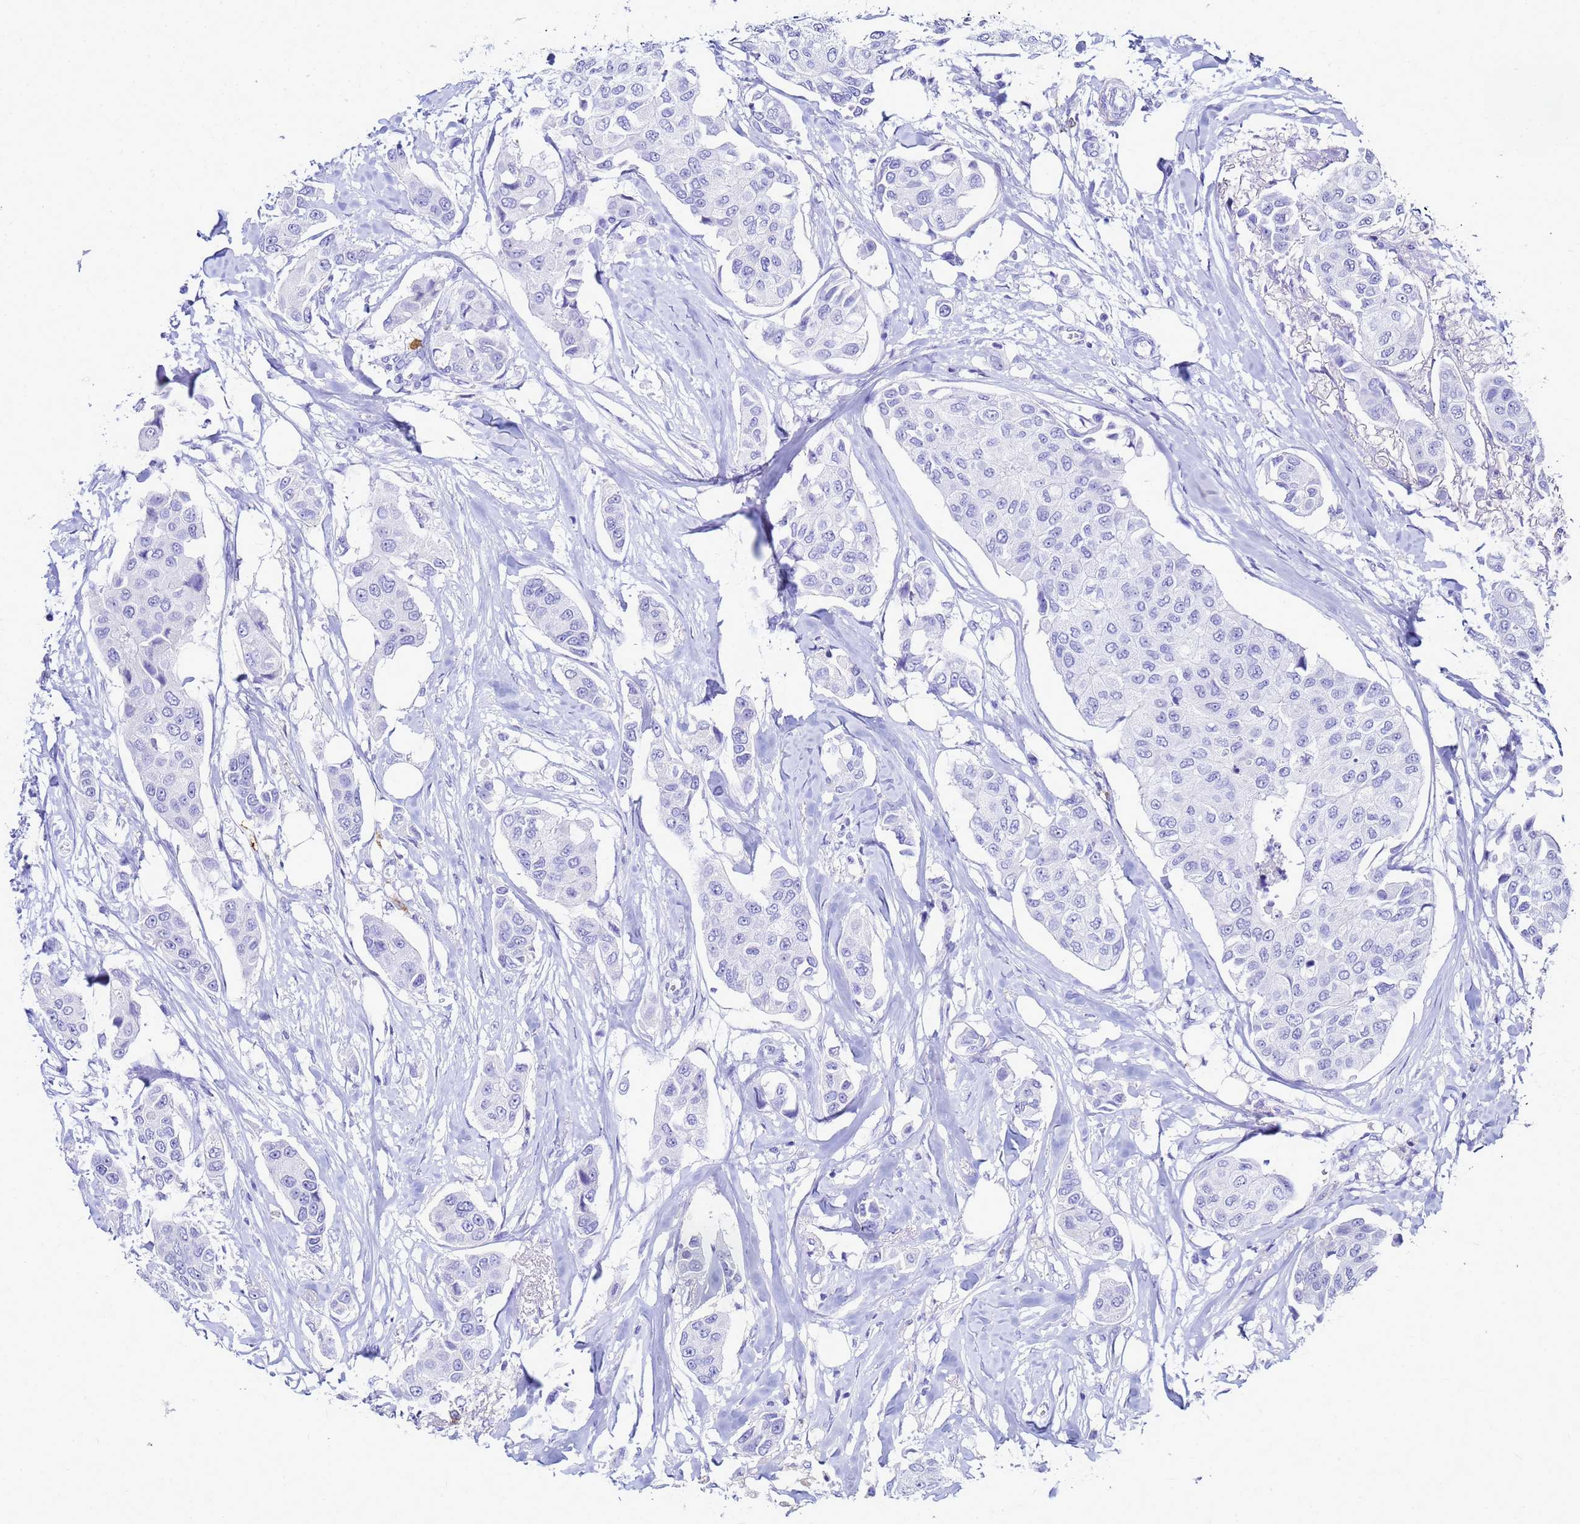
{"staining": {"intensity": "negative", "quantity": "none", "location": "none"}, "tissue": "breast cancer", "cell_type": "Tumor cells", "image_type": "cancer", "snomed": [{"axis": "morphology", "description": "Duct carcinoma"}, {"axis": "topography", "description": "Breast"}], "caption": "Protein analysis of breast cancer shows no significant staining in tumor cells.", "gene": "CKB", "patient": {"sex": "female", "age": 80}}